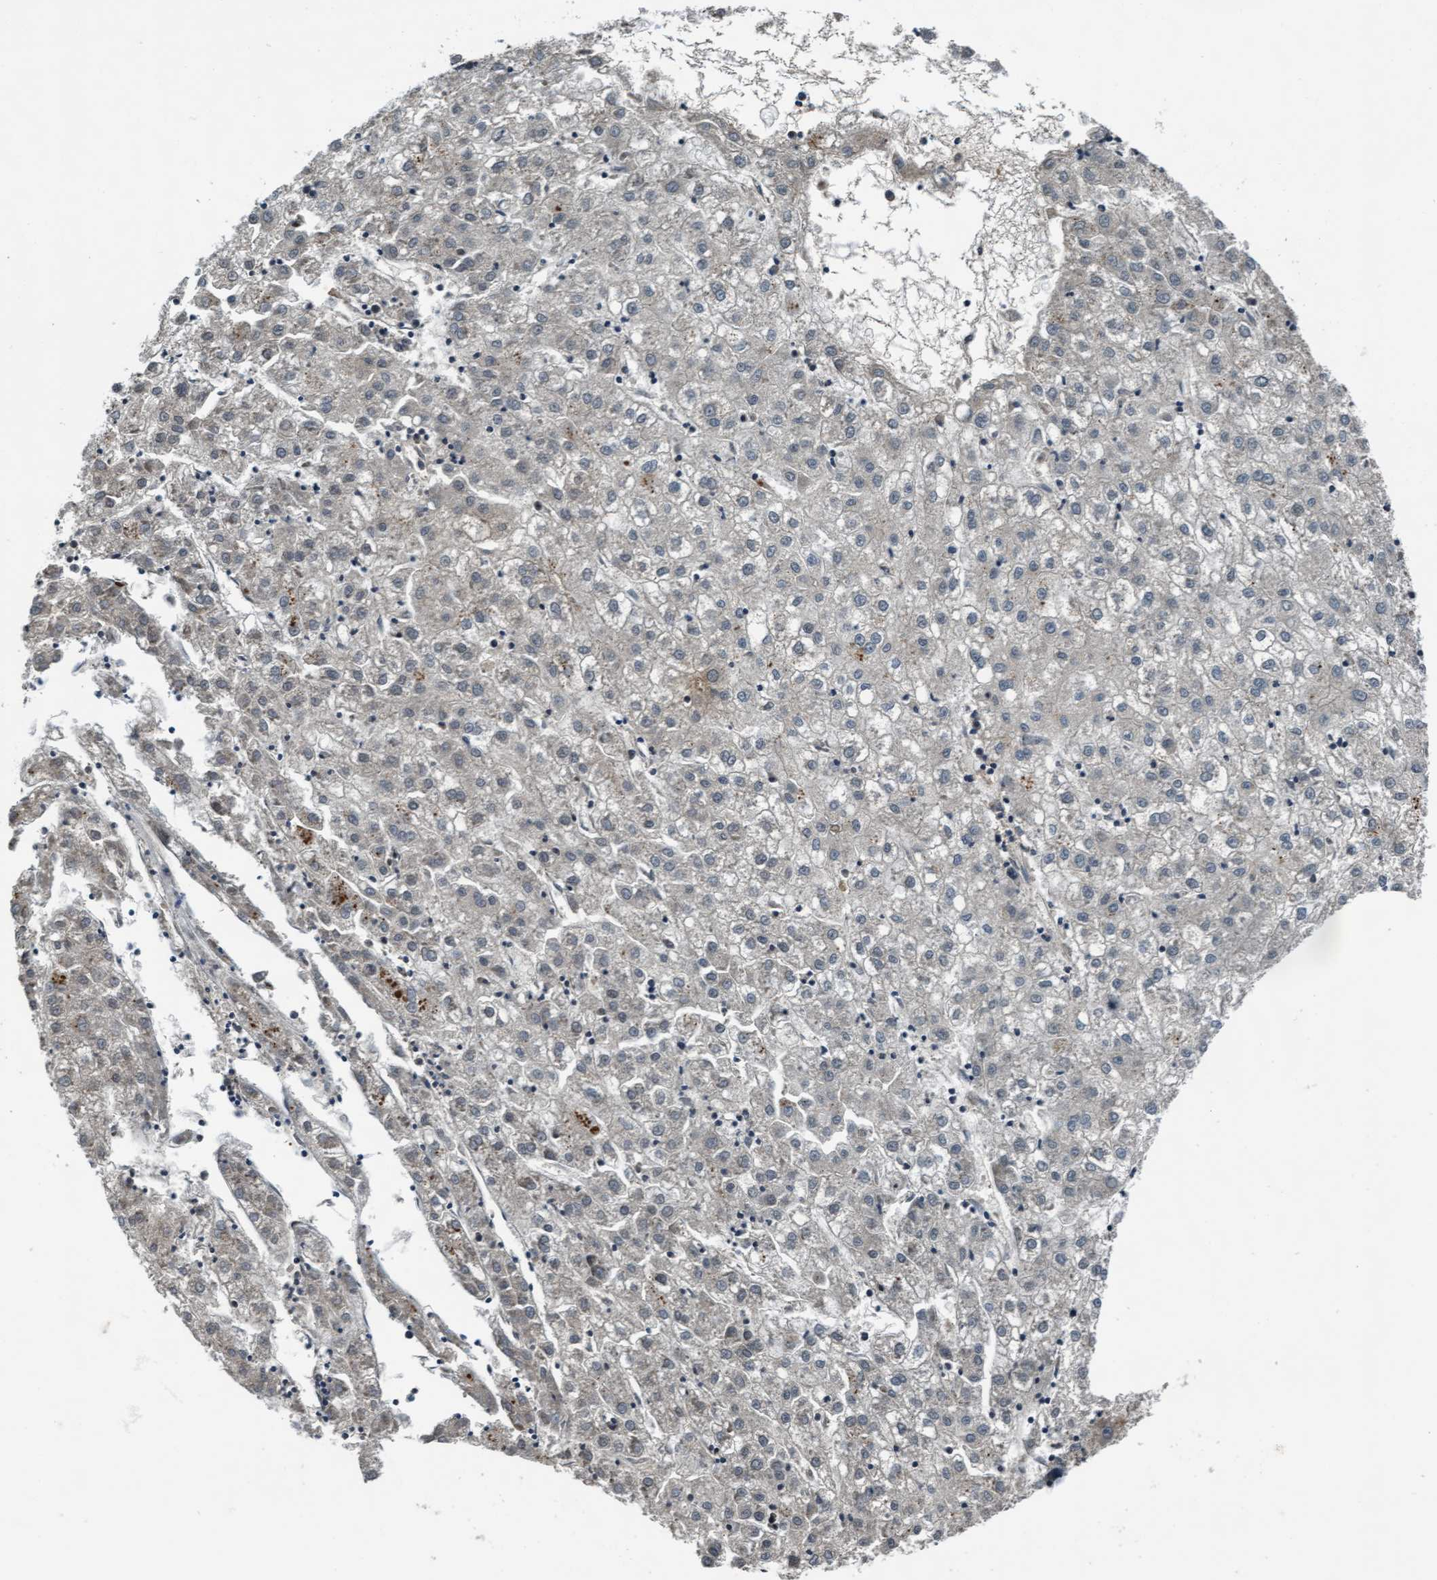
{"staining": {"intensity": "negative", "quantity": "none", "location": "none"}, "tissue": "liver cancer", "cell_type": "Tumor cells", "image_type": "cancer", "snomed": [{"axis": "morphology", "description": "Carcinoma, Hepatocellular, NOS"}, {"axis": "topography", "description": "Liver"}], "caption": "Immunohistochemistry micrograph of liver cancer stained for a protein (brown), which demonstrates no staining in tumor cells.", "gene": "WASF1", "patient": {"sex": "male", "age": 72}}